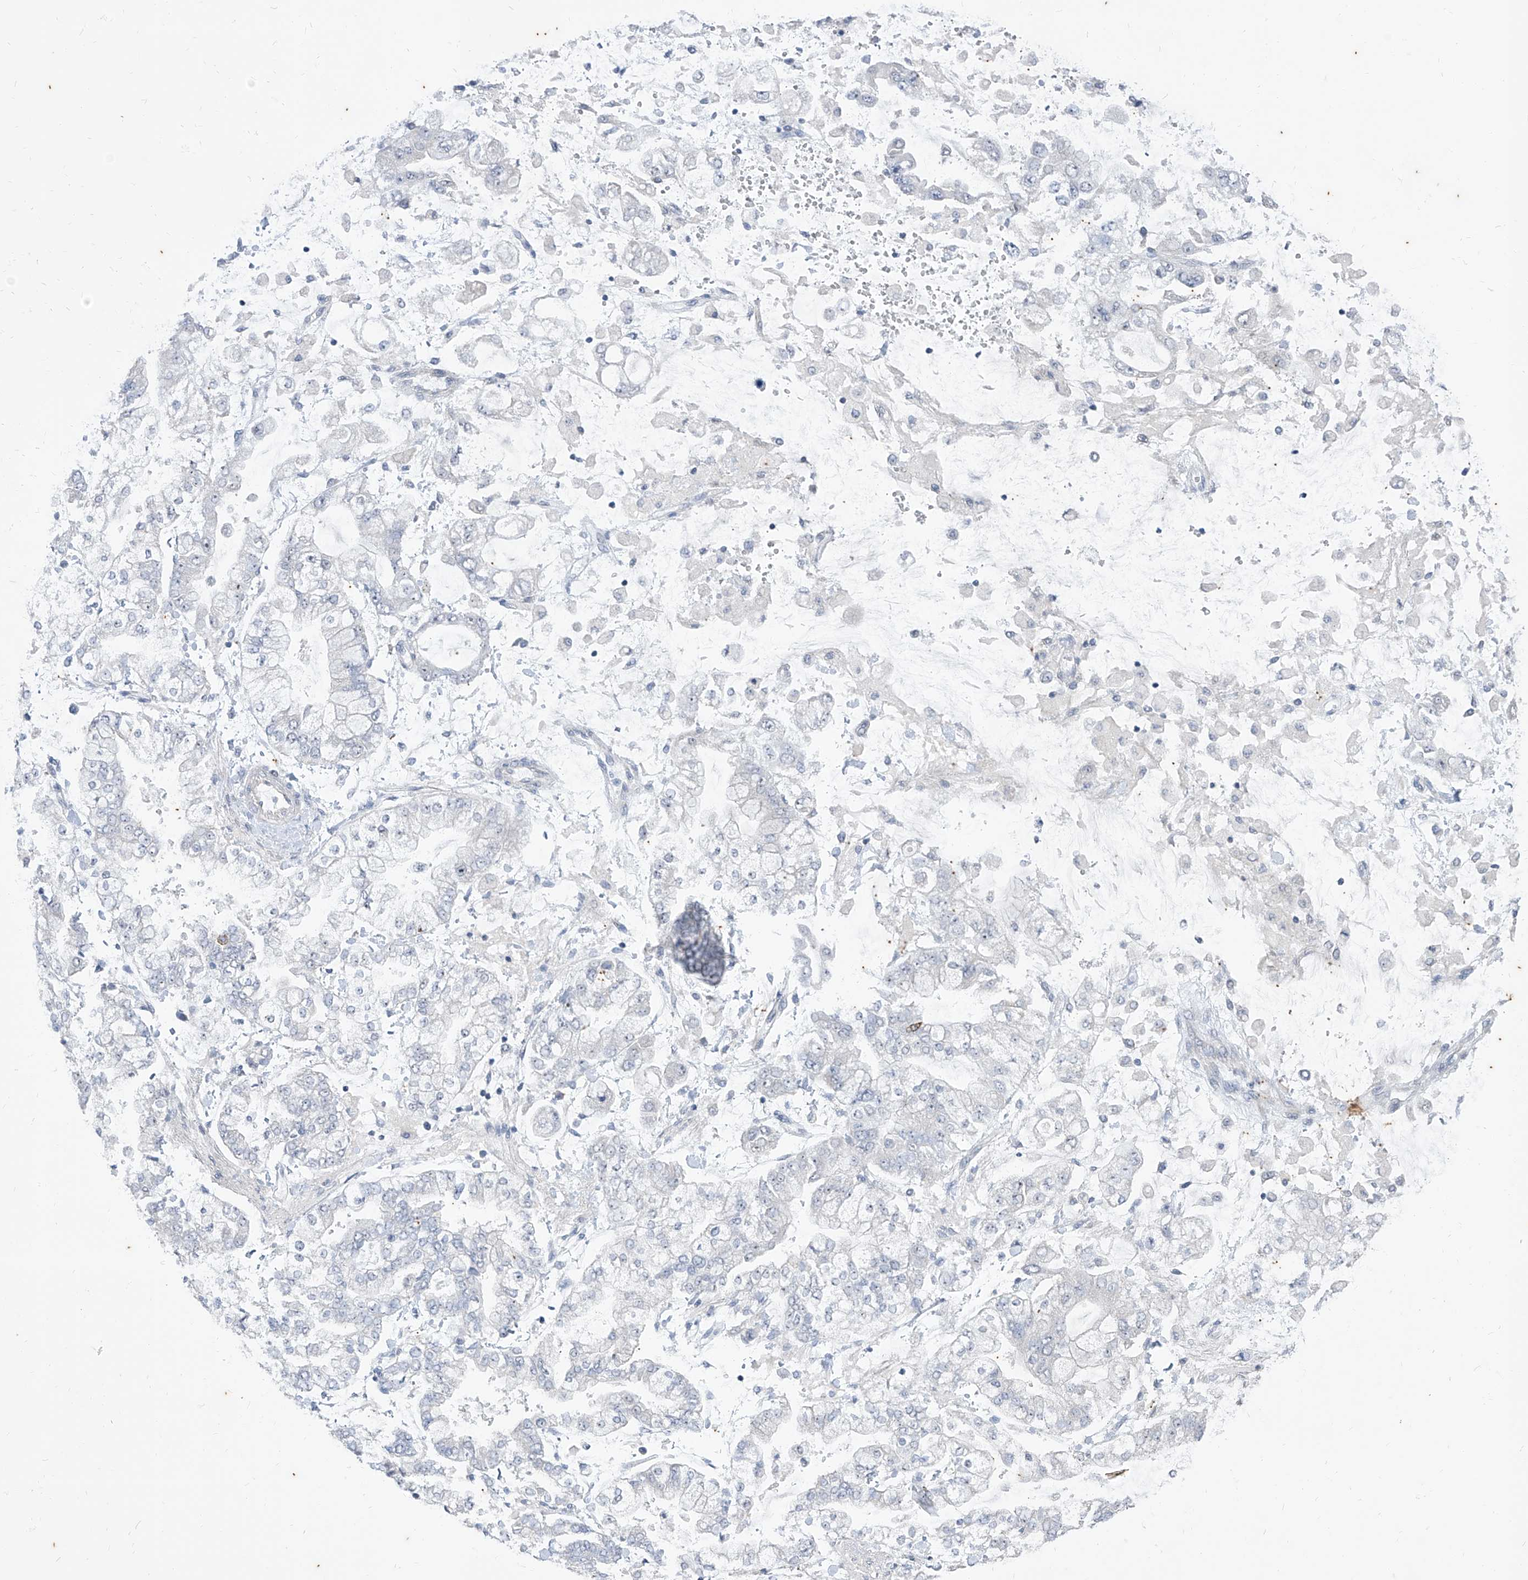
{"staining": {"intensity": "negative", "quantity": "none", "location": "none"}, "tissue": "stomach cancer", "cell_type": "Tumor cells", "image_type": "cancer", "snomed": [{"axis": "morphology", "description": "Normal tissue, NOS"}, {"axis": "morphology", "description": "Adenocarcinoma, NOS"}, {"axis": "topography", "description": "Stomach, upper"}, {"axis": "topography", "description": "Stomach"}], "caption": "Protein analysis of adenocarcinoma (stomach) displays no significant expression in tumor cells.", "gene": "PHF20L1", "patient": {"sex": "male", "age": 76}}